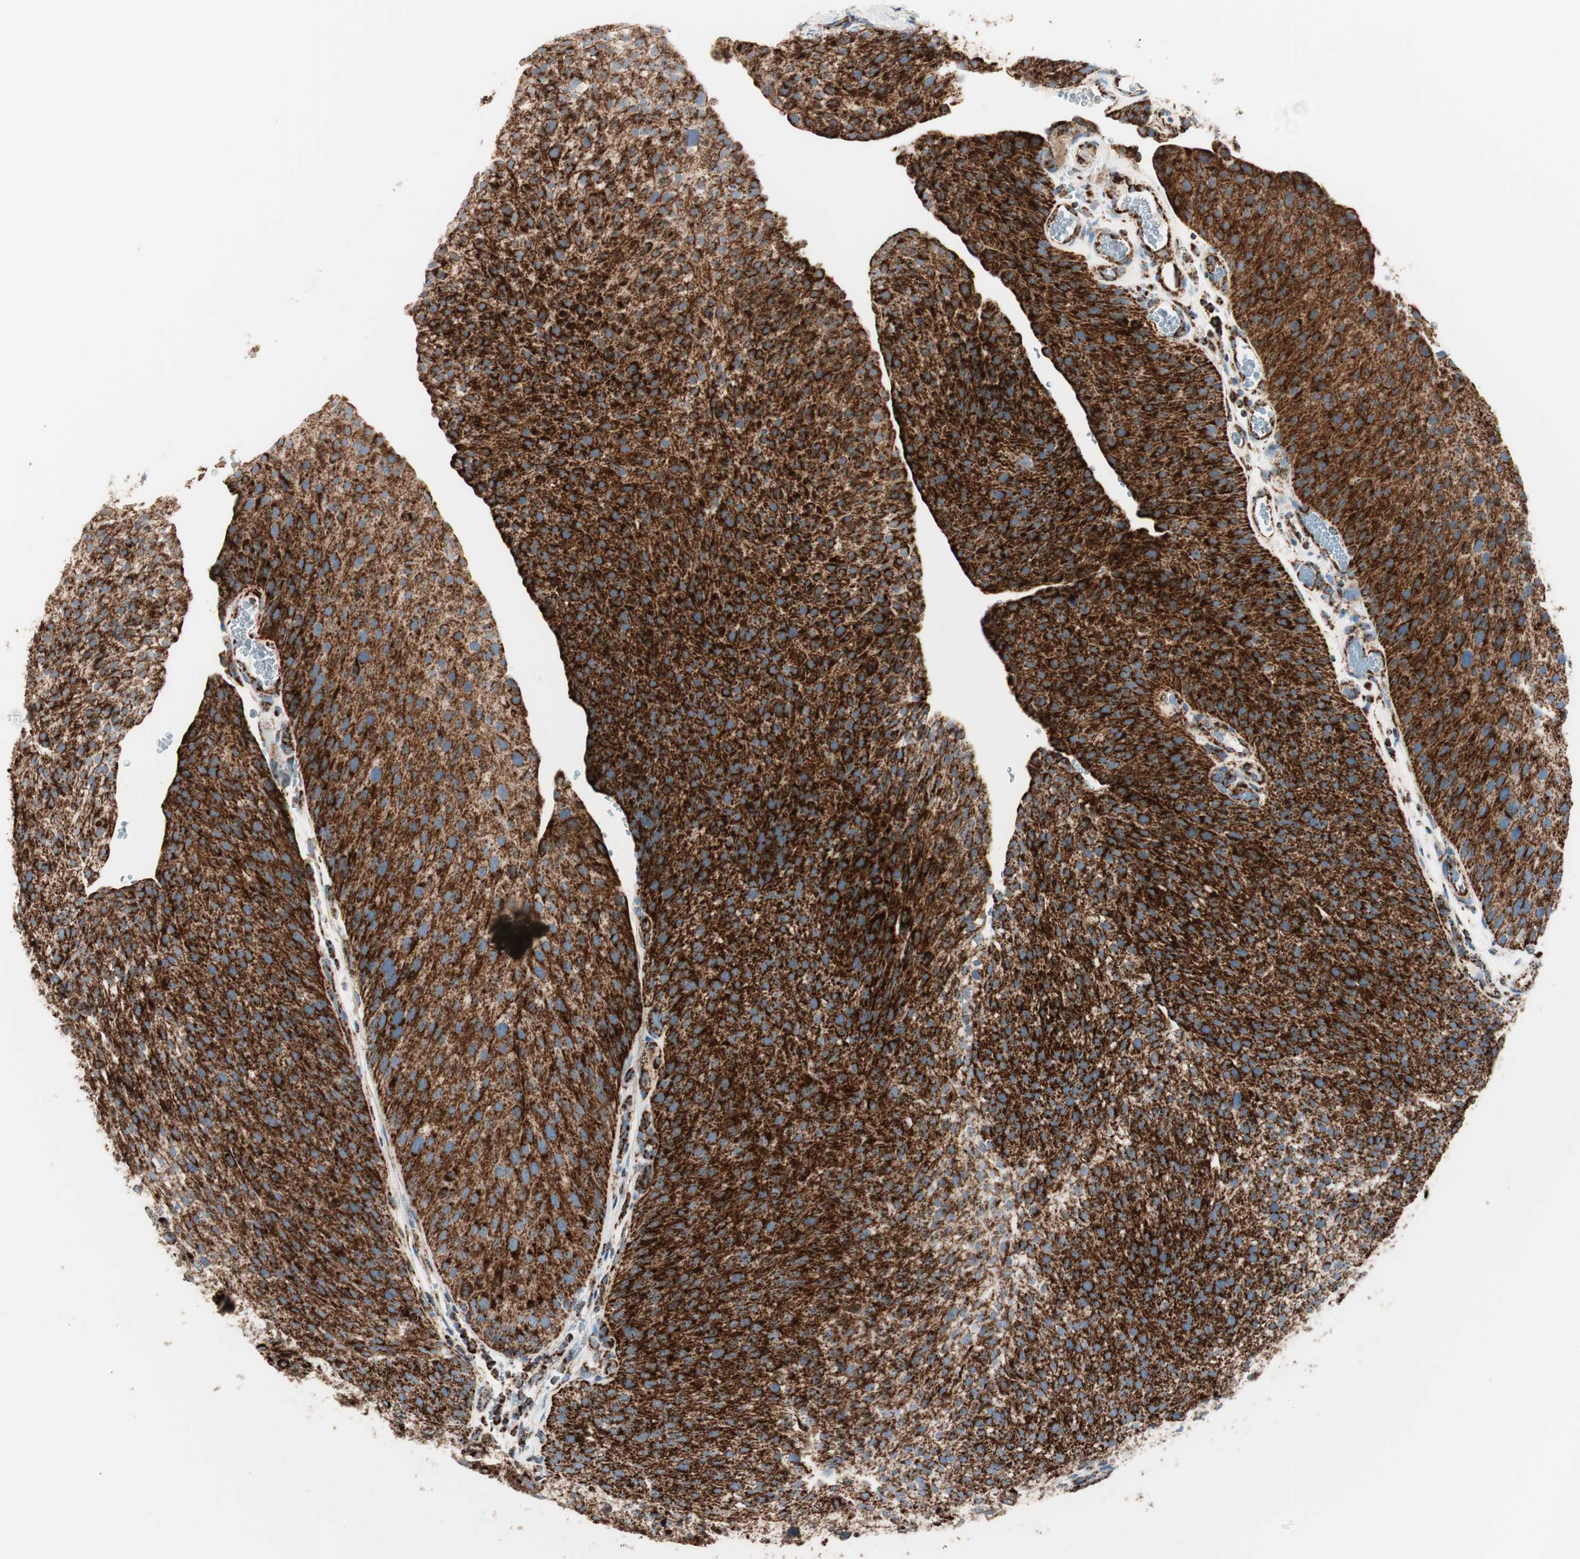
{"staining": {"intensity": "strong", "quantity": ">75%", "location": "cytoplasmic/membranous"}, "tissue": "urothelial cancer", "cell_type": "Tumor cells", "image_type": "cancer", "snomed": [{"axis": "morphology", "description": "Urothelial carcinoma, Low grade"}, {"axis": "topography", "description": "Smooth muscle"}, {"axis": "topography", "description": "Urinary bladder"}], "caption": "Immunohistochemical staining of urothelial carcinoma (low-grade) displays strong cytoplasmic/membranous protein staining in about >75% of tumor cells.", "gene": "TOMM20", "patient": {"sex": "male", "age": 60}}